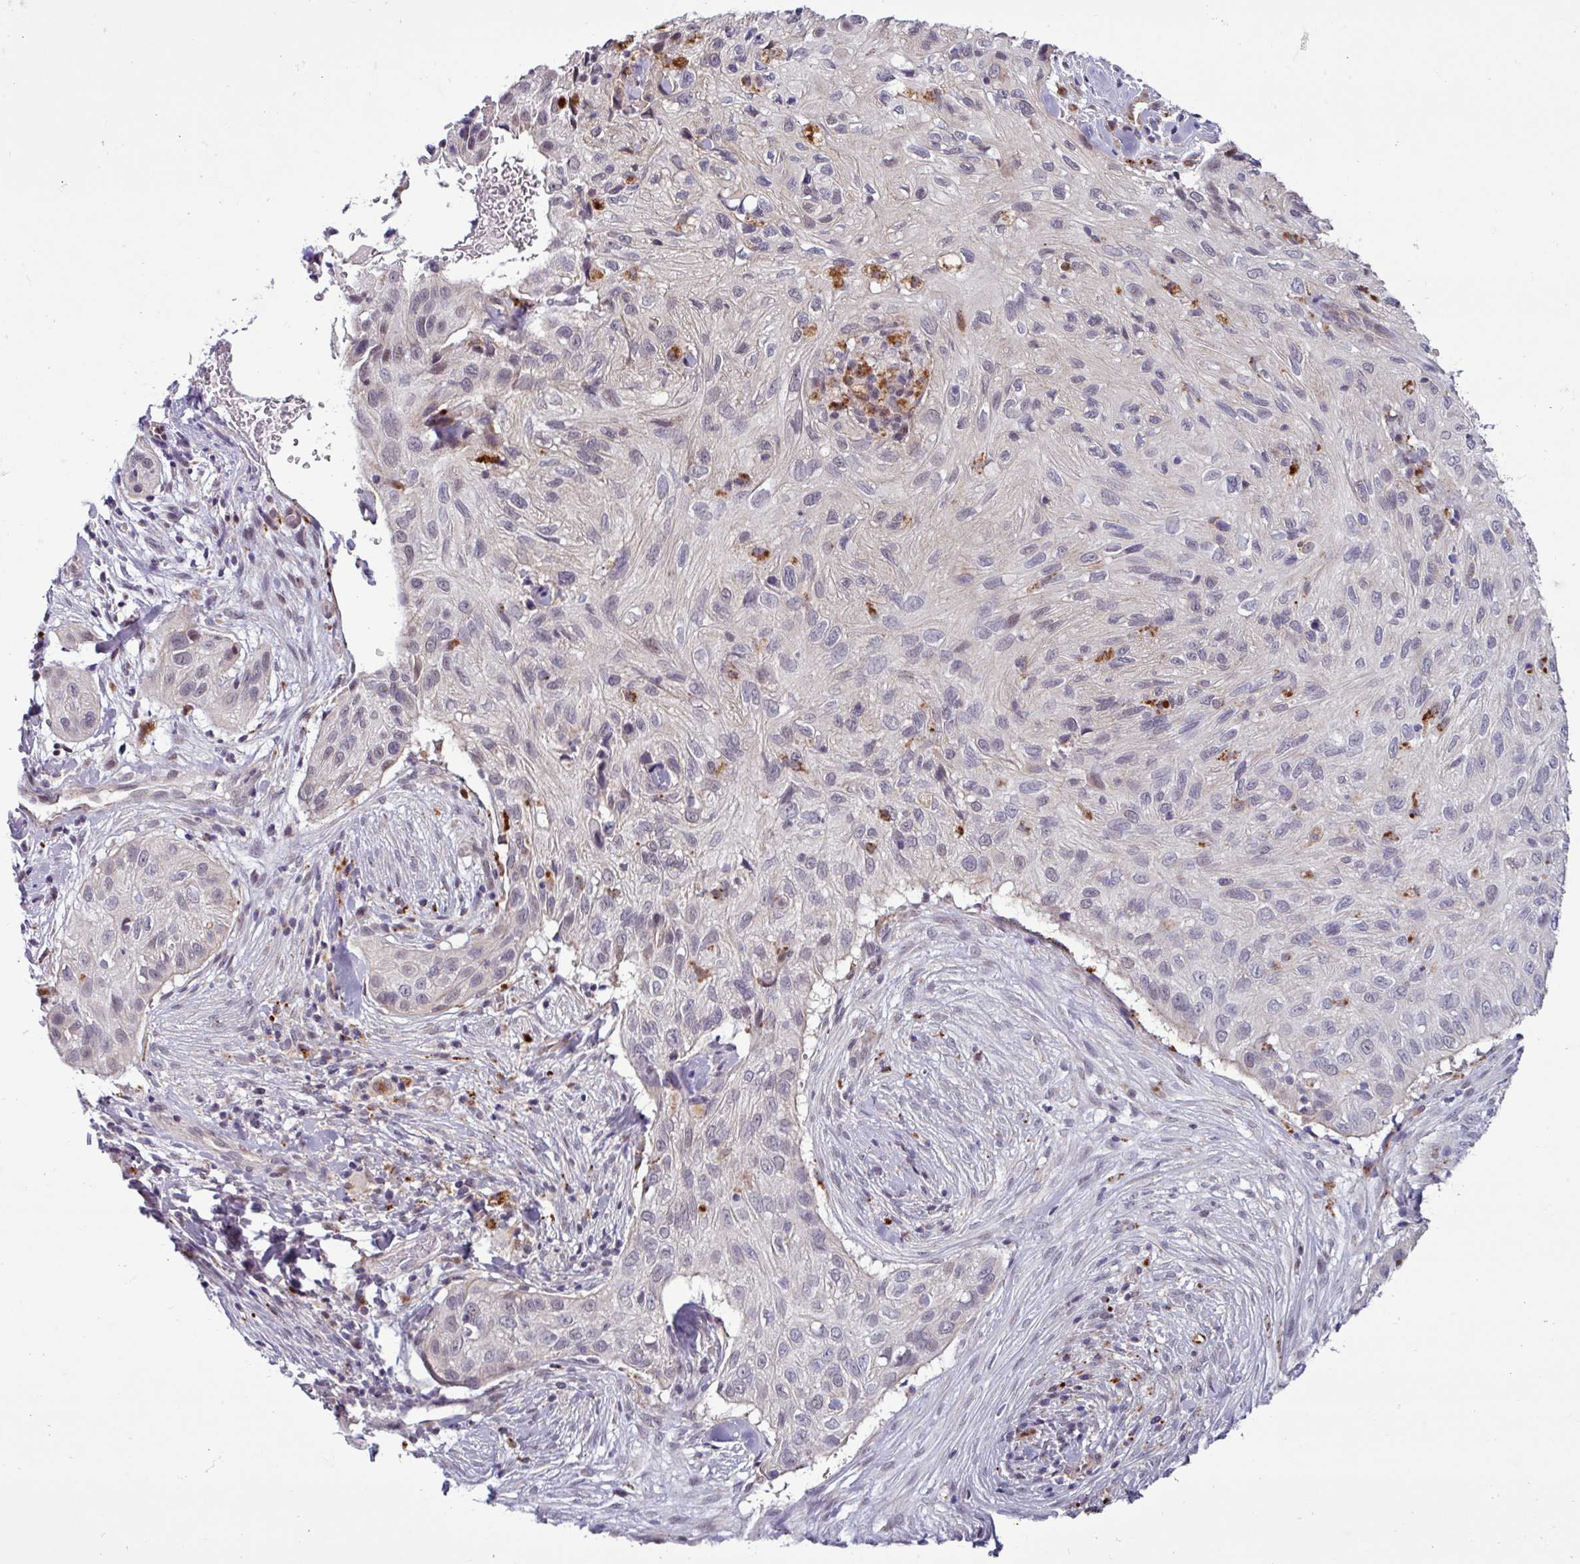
{"staining": {"intensity": "weak", "quantity": "<25%", "location": "nuclear"}, "tissue": "skin cancer", "cell_type": "Tumor cells", "image_type": "cancer", "snomed": [{"axis": "morphology", "description": "Squamous cell carcinoma, NOS"}, {"axis": "topography", "description": "Skin"}], "caption": "This is an IHC micrograph of human skin cancer (squamous cell carcinoma). There is no expression in tumor cells.", "gene": "AMIGO2", "patient": {"sex": "male", "age": 82}}